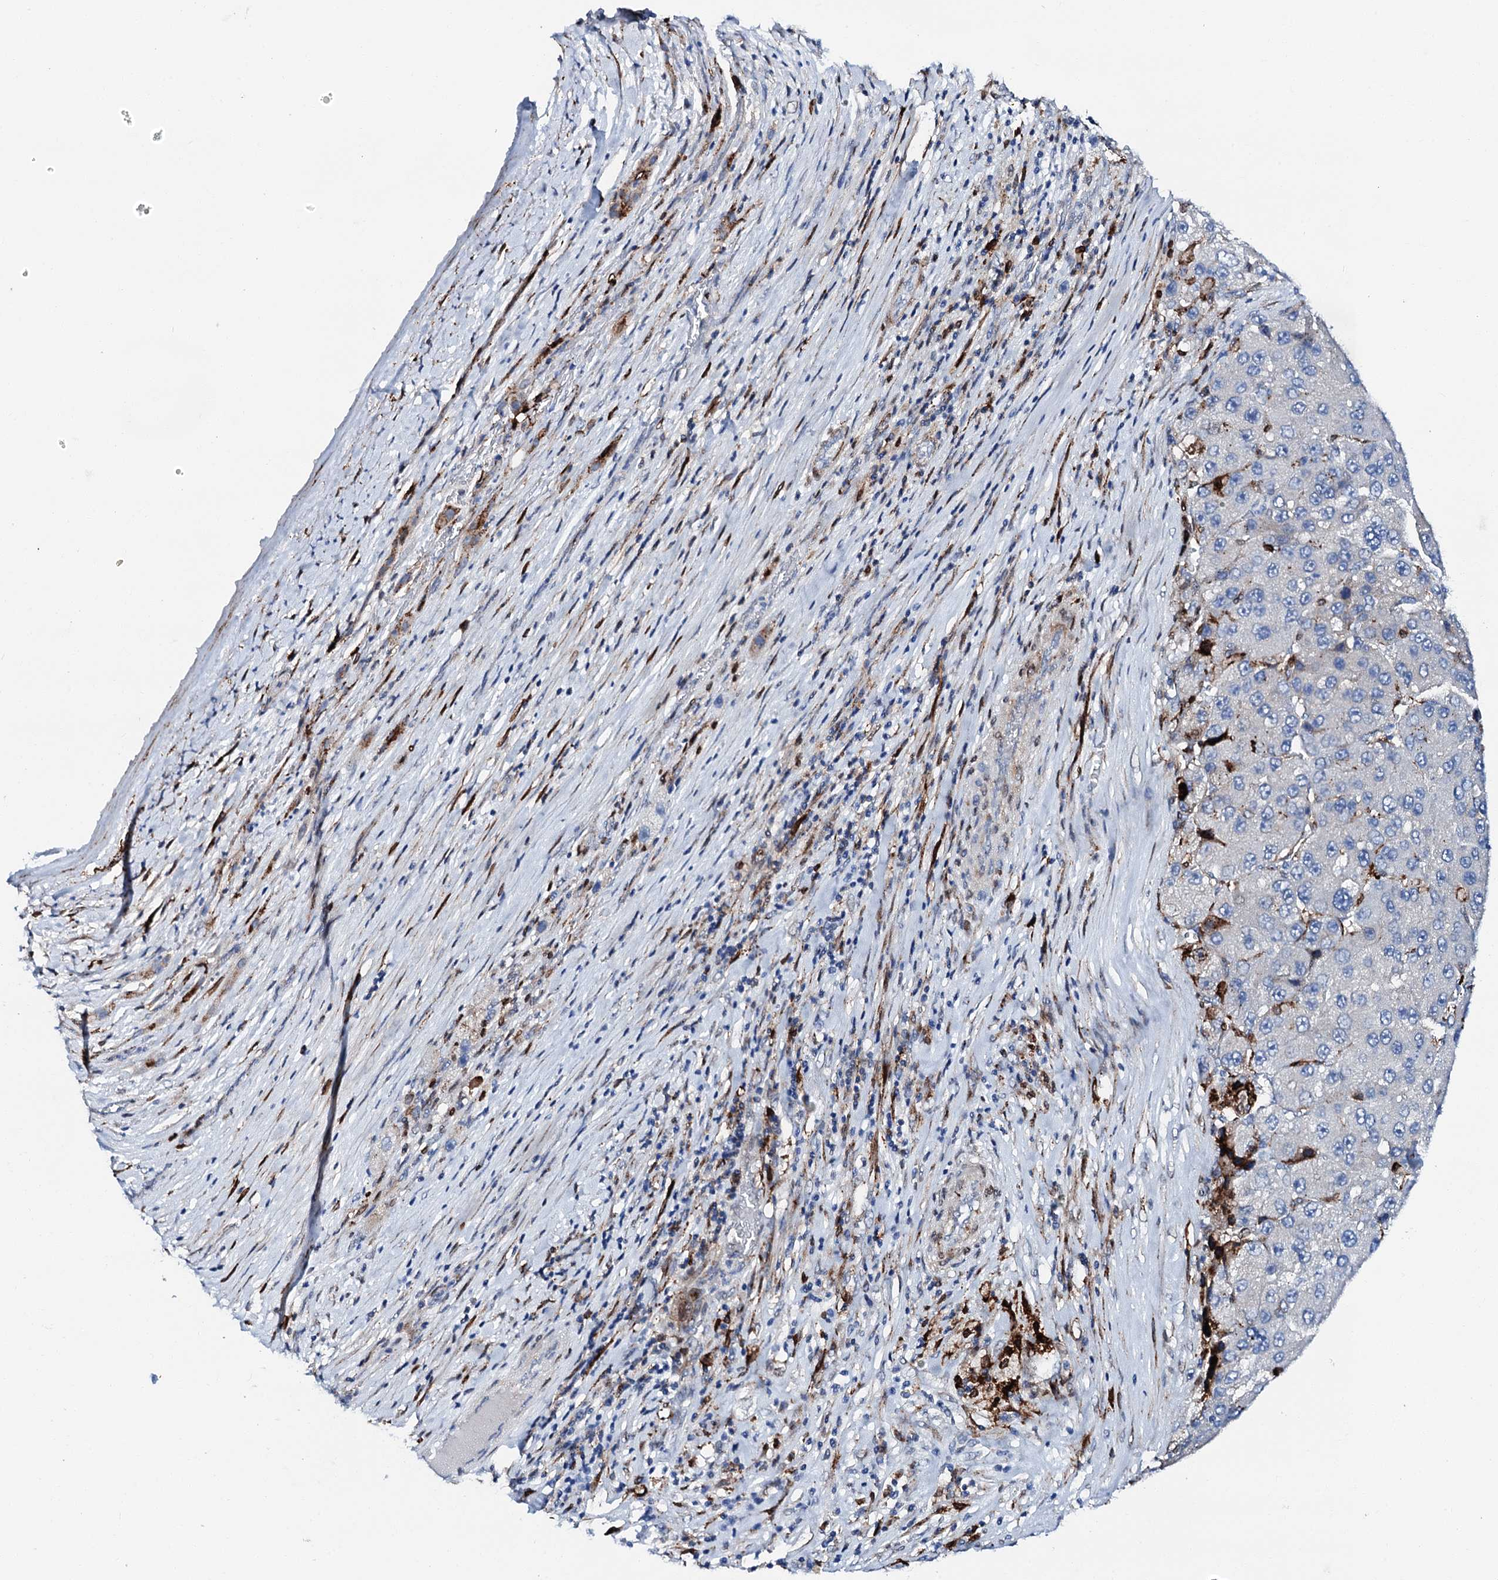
{"staining": {"intensity": "negative", "quantity": "none", "location": "none"}, "tissue": "liver cancer", "cell_type": "Tumor cells", "image_type": "cancer", "snomed": [{"axis": "morphology", "description": "Carcinoma, Hepatocellular, NOS"}, {"axis": "topography", "description": "Liver"}], "caption": "A photomicrograph of human hepatocellular carcinoma (liver) is negative for staining in tumor cells.", "gene": "MED13L", "patient": {"sex": "female", "age": 73}}